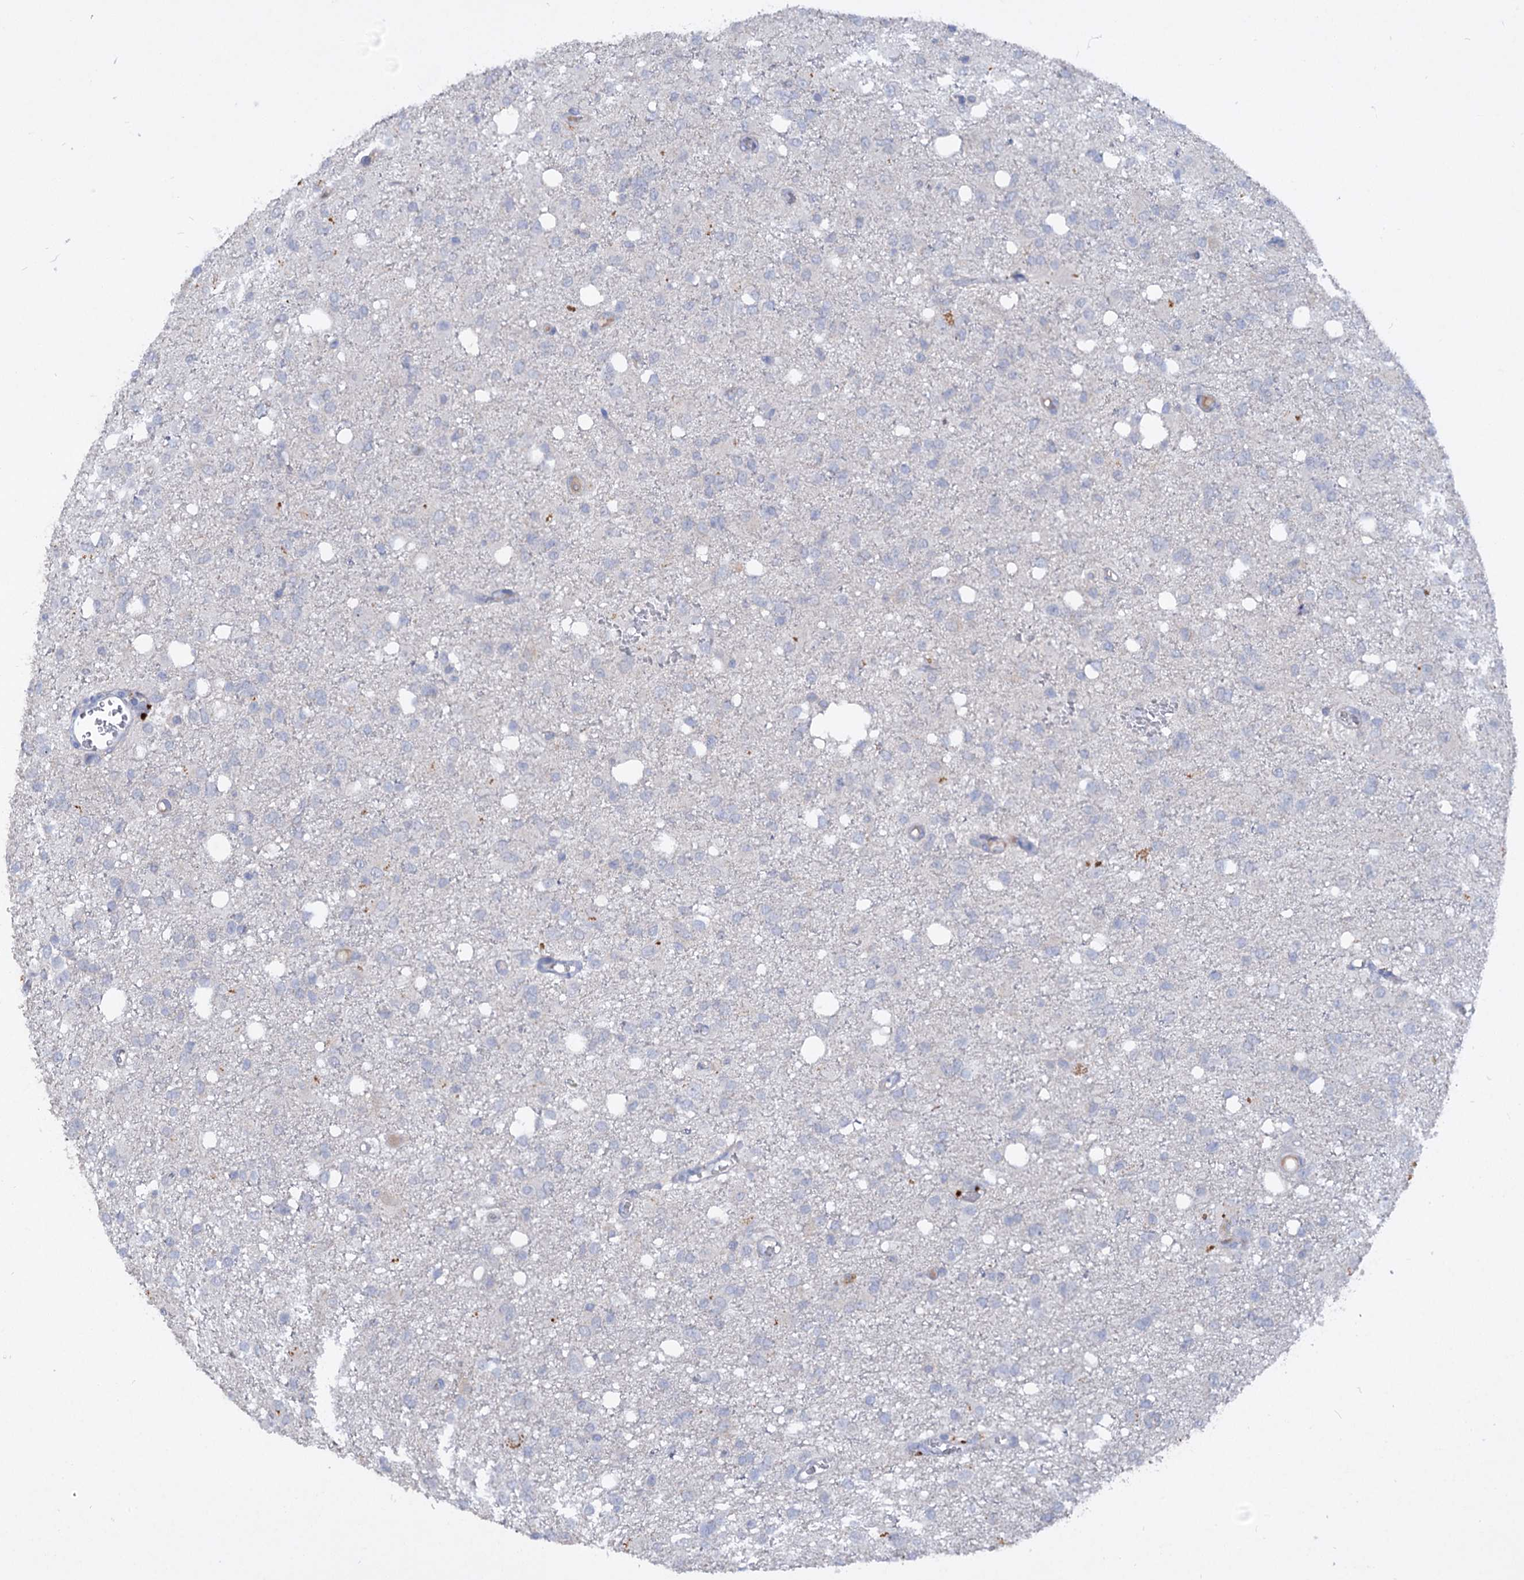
{"staining": {"intensity": "negative", "quantity": "none", "location": "none"}, "tissue": "glioma", "cell_type": "Tumor cells", "image_type": "cancer", "snomed": [{"axis": "morphology", "description": "Glioma, malignant, High grade"}, {"axis": "topography", "description": "Brain"}], "caption": "IHC micrograph of human malignant high-grade glioma stained for a protein (brown), which shows no staining in tumor cells. (DAB (3,3'-diaminobenzidine) IHC visualized using brightfield microscopy, high magnification).", "gene": "ATP4A", "patient": {"sex": "female", "age": 59}}